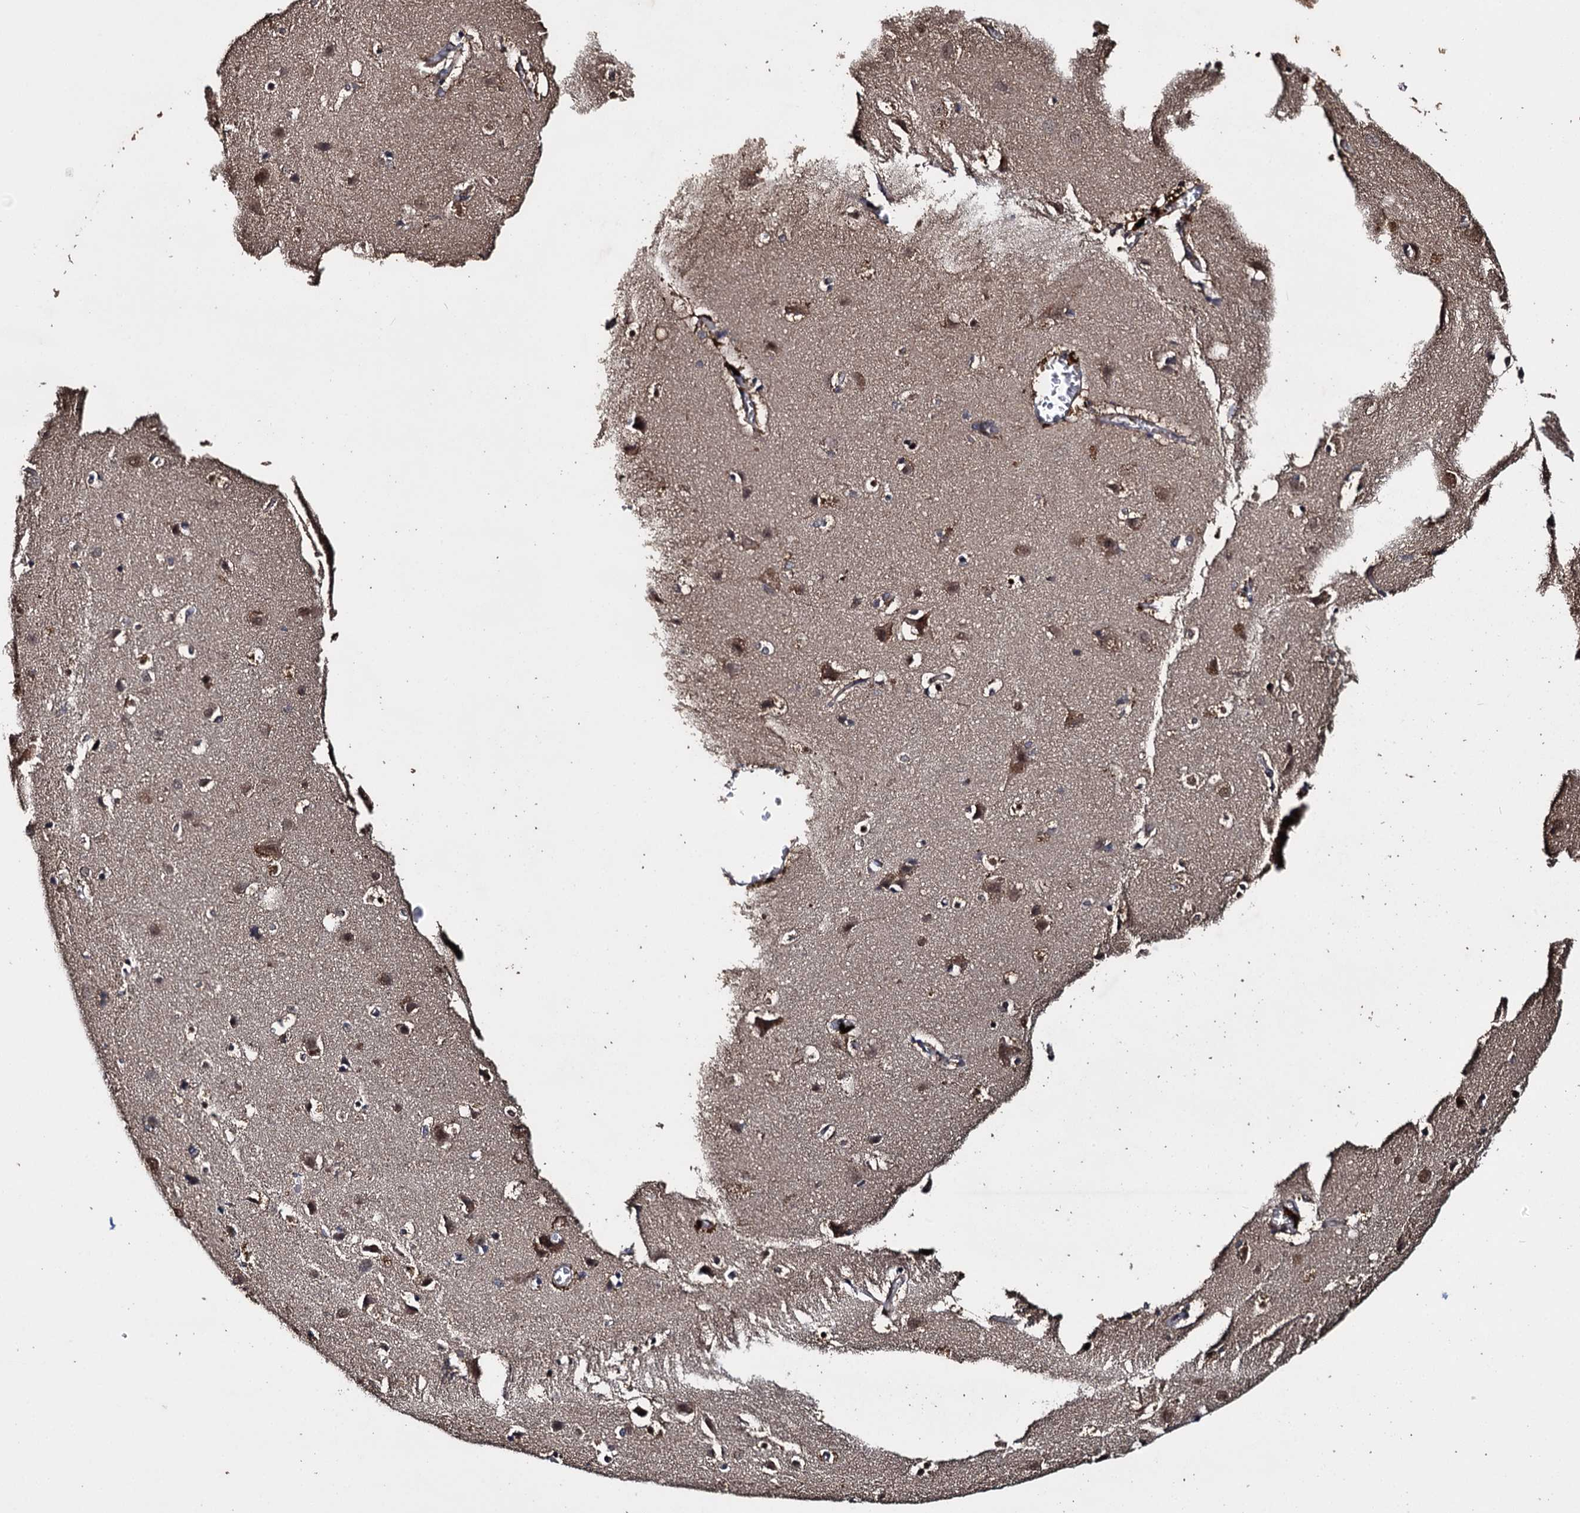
{"staining": {"intensity": "moderate", "quantity": ">75%", "location": "cytoplasmic/membranous,nuclear"}, "tissue": "cerebral cortex", "cell_type": "Endothelial cells", "image_type": "normal", "snomed": [{"axis": "morphology", "description": "Normal tissue, NOS"}, {"axis": "topography", "description": "Cerebral cortex"}], "caption": "High-power microscopy captured an immunohistochemistry (IHC) micrograph of unremarkable cerebral cortex, revealing moderate cytoplasmic/membranous,nuclear positivity in approximately >75% of endothelial cells.", "gene": "SLC46A3", "patient": {"sex": "male", "age": 54}}